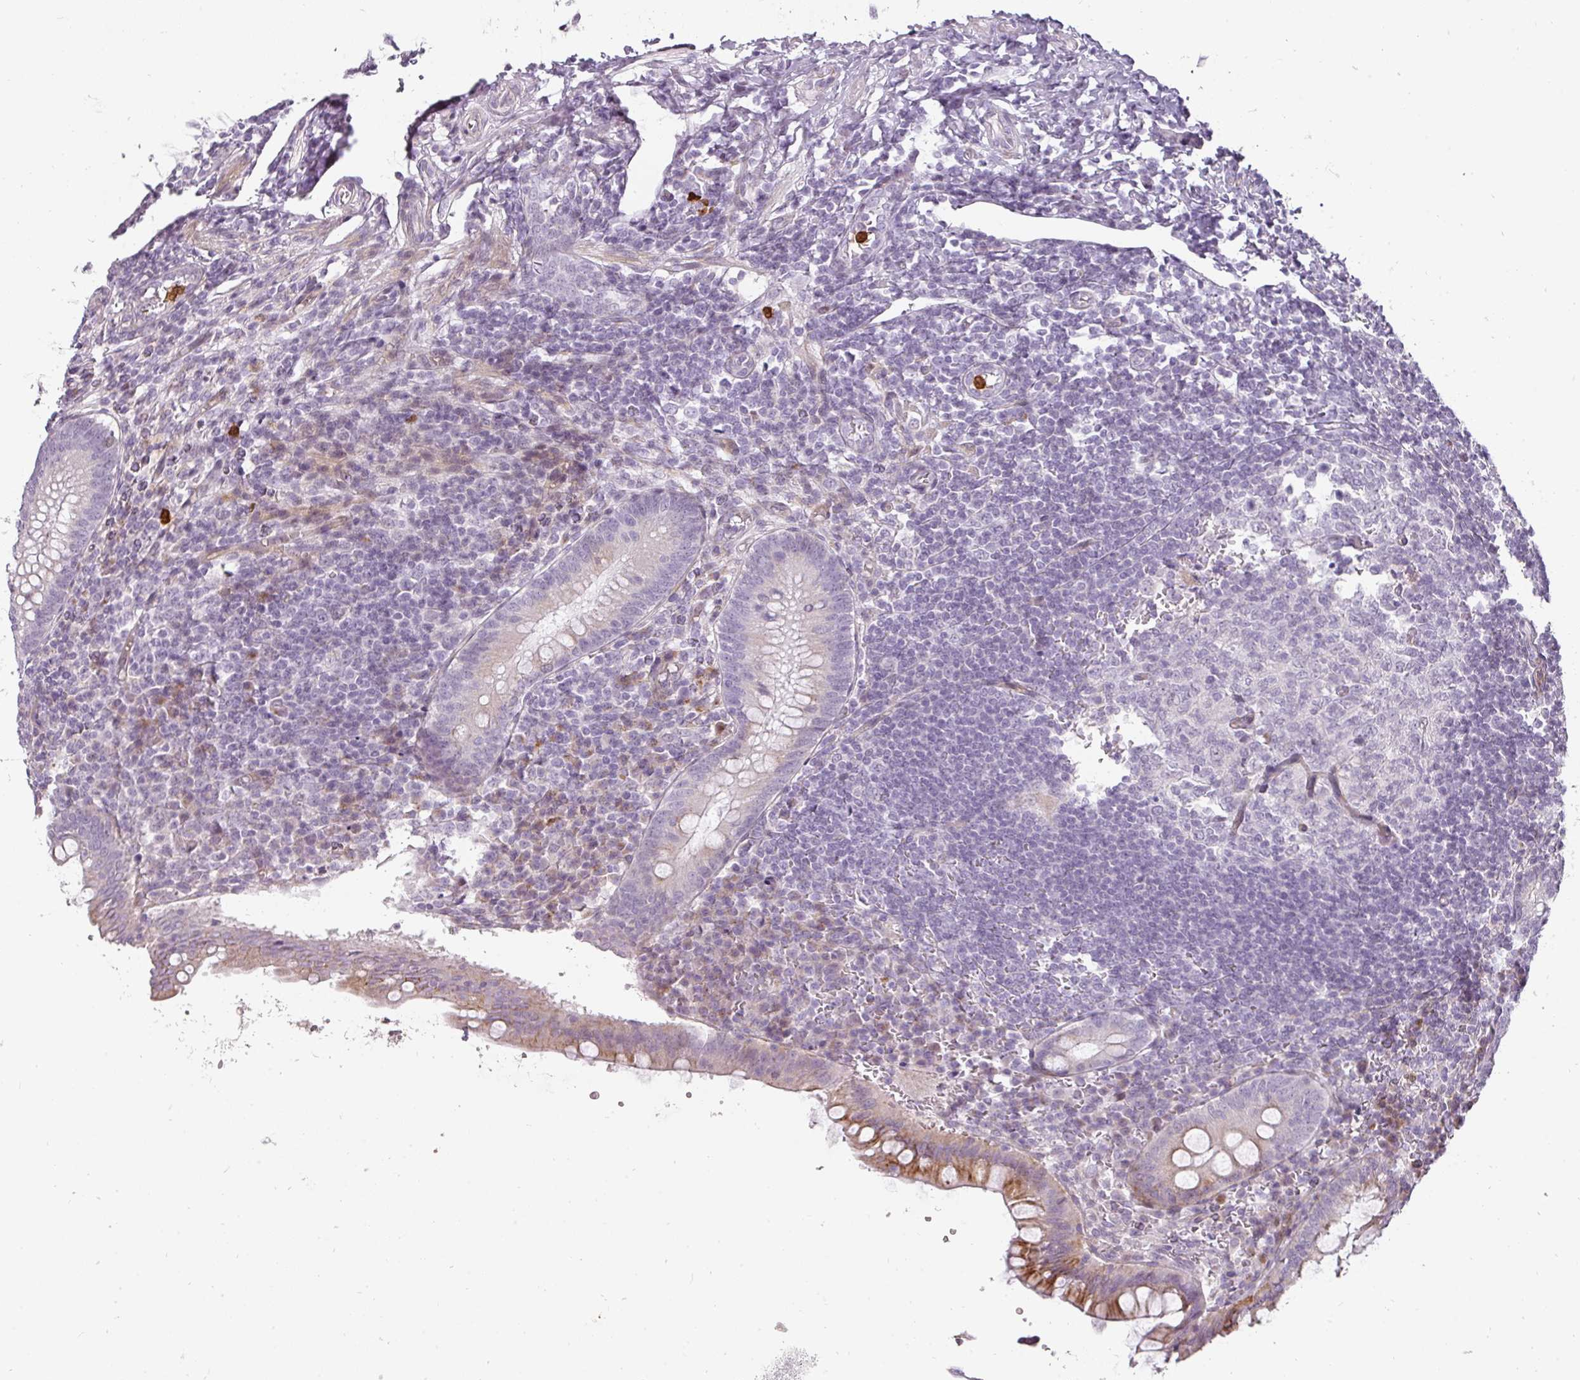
{"staining": {"intensity": "moderate", "quantity": "25%-75%", "location": "cytoplasmic/membranous"}, "tissue": "appendix", "cell_type": "Glandular cells", "image_type": "normal", "snomed": [{"axis": "morphology", "description": "Normal tissue, NOS"}, {"axis": "topography", "description": "Appendix"}], "caption": "Protein expression analysis of benign appendix exhibits moderate cytoplasmic/membranous staining in approximately 25%-75% of glandular cells. The staining was performed using DAB to visualize the protein expression in brown, while the nuclei were stained in blue with hematoxylin (Magnification: 20x).", "gene": "BIK", "patient": {"sex": "female", "age": 33}}